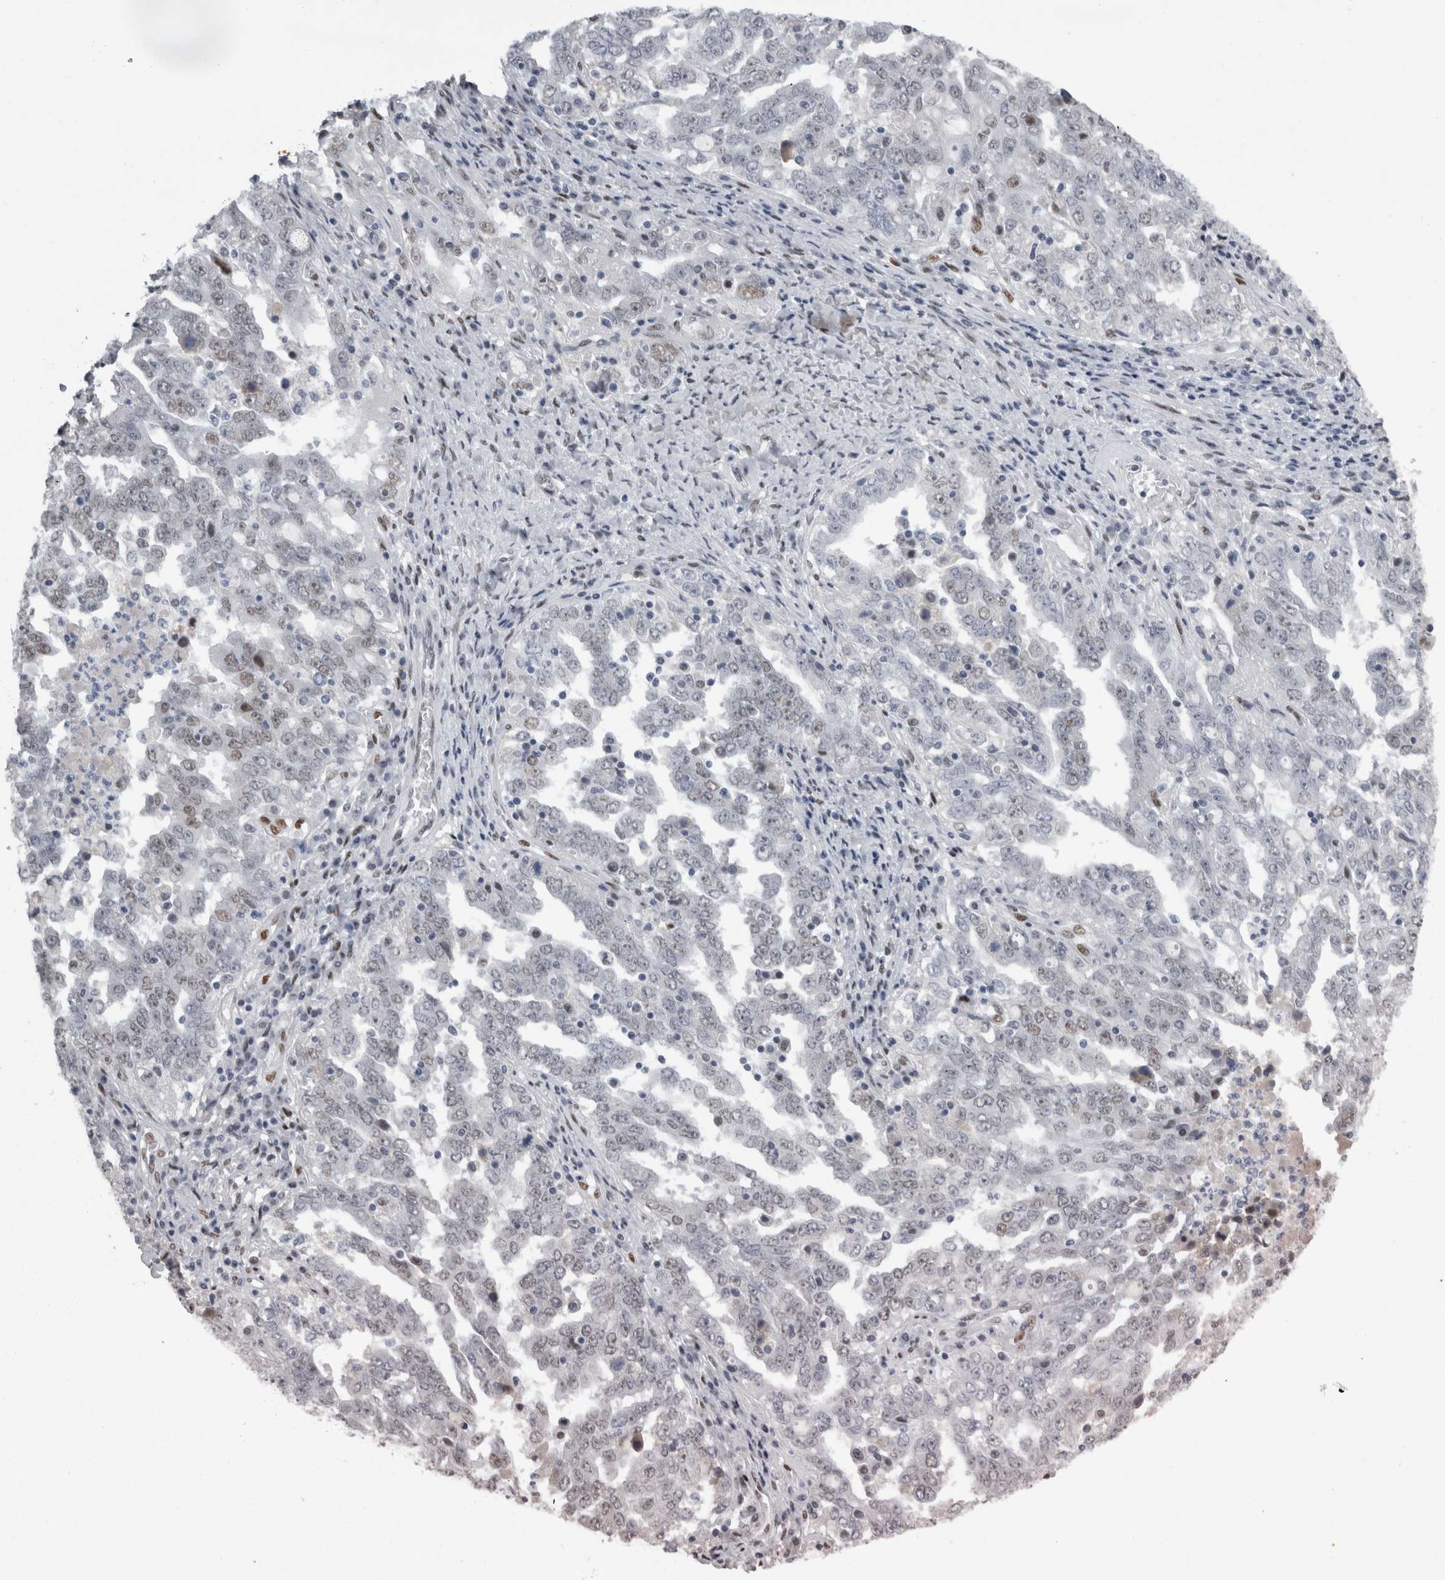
{"staining": {"intensity": "weak", "quantity": "<25%", "location": "nuclear"}, "tissue": "ovarian cancer", "cell_type": "Tumor cells", "image_type": "cancer", "snomed": [{"axis": "morphology", "description": "Carcinoma, endometroid"}, {"axis": "topography", "description": "Ovary"}], "caption": "Immunohistochemical staining of ovarian cancer (endometroid carcinoma) exhibits no significant expression in tumor cells.", "gene": "C1orf54", "patient": {"sex": "female", "age": 62}}